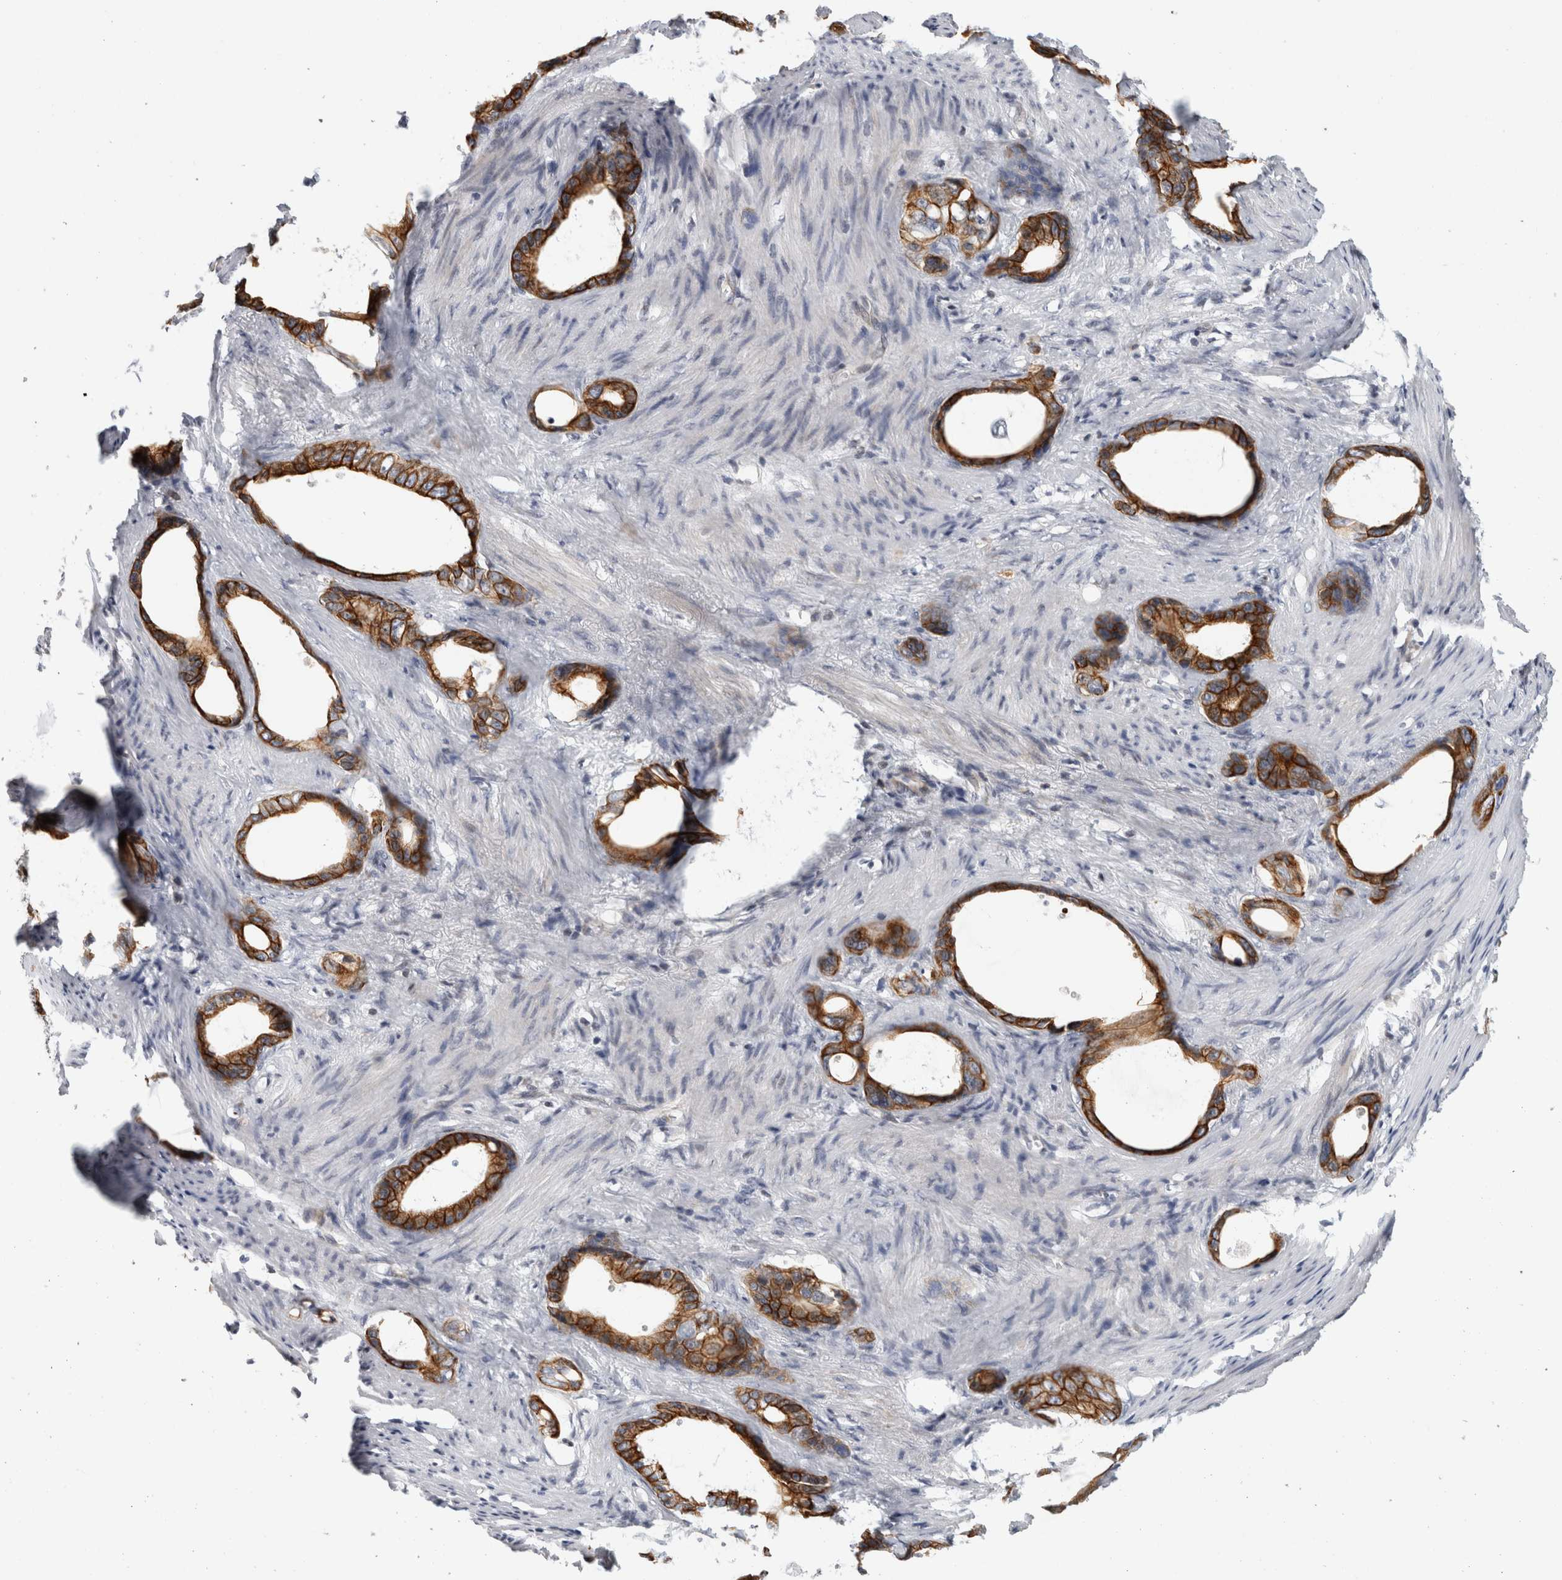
{"staining": {"intensity": "strong", "quantity": ">75%", "location": "cytoplasmic/membranous"}, "tissue": "stomach cancer", "cell_type": "Tumor cells", "image_type": "cancer", "snomed": [{"axis": "morphology", "description": "Adenocarcinoma, NOS"}, {"axis": "topography", "description": "Stomach"}], "caption": "Brown immunohistochemical staining in human stomach adenocarcinoma exhibits strong cytoplasmic/membranous staining in about >75% of tumor cells.", "gene": "UTP25", "patient": {"sex": "female", "age": 75}}